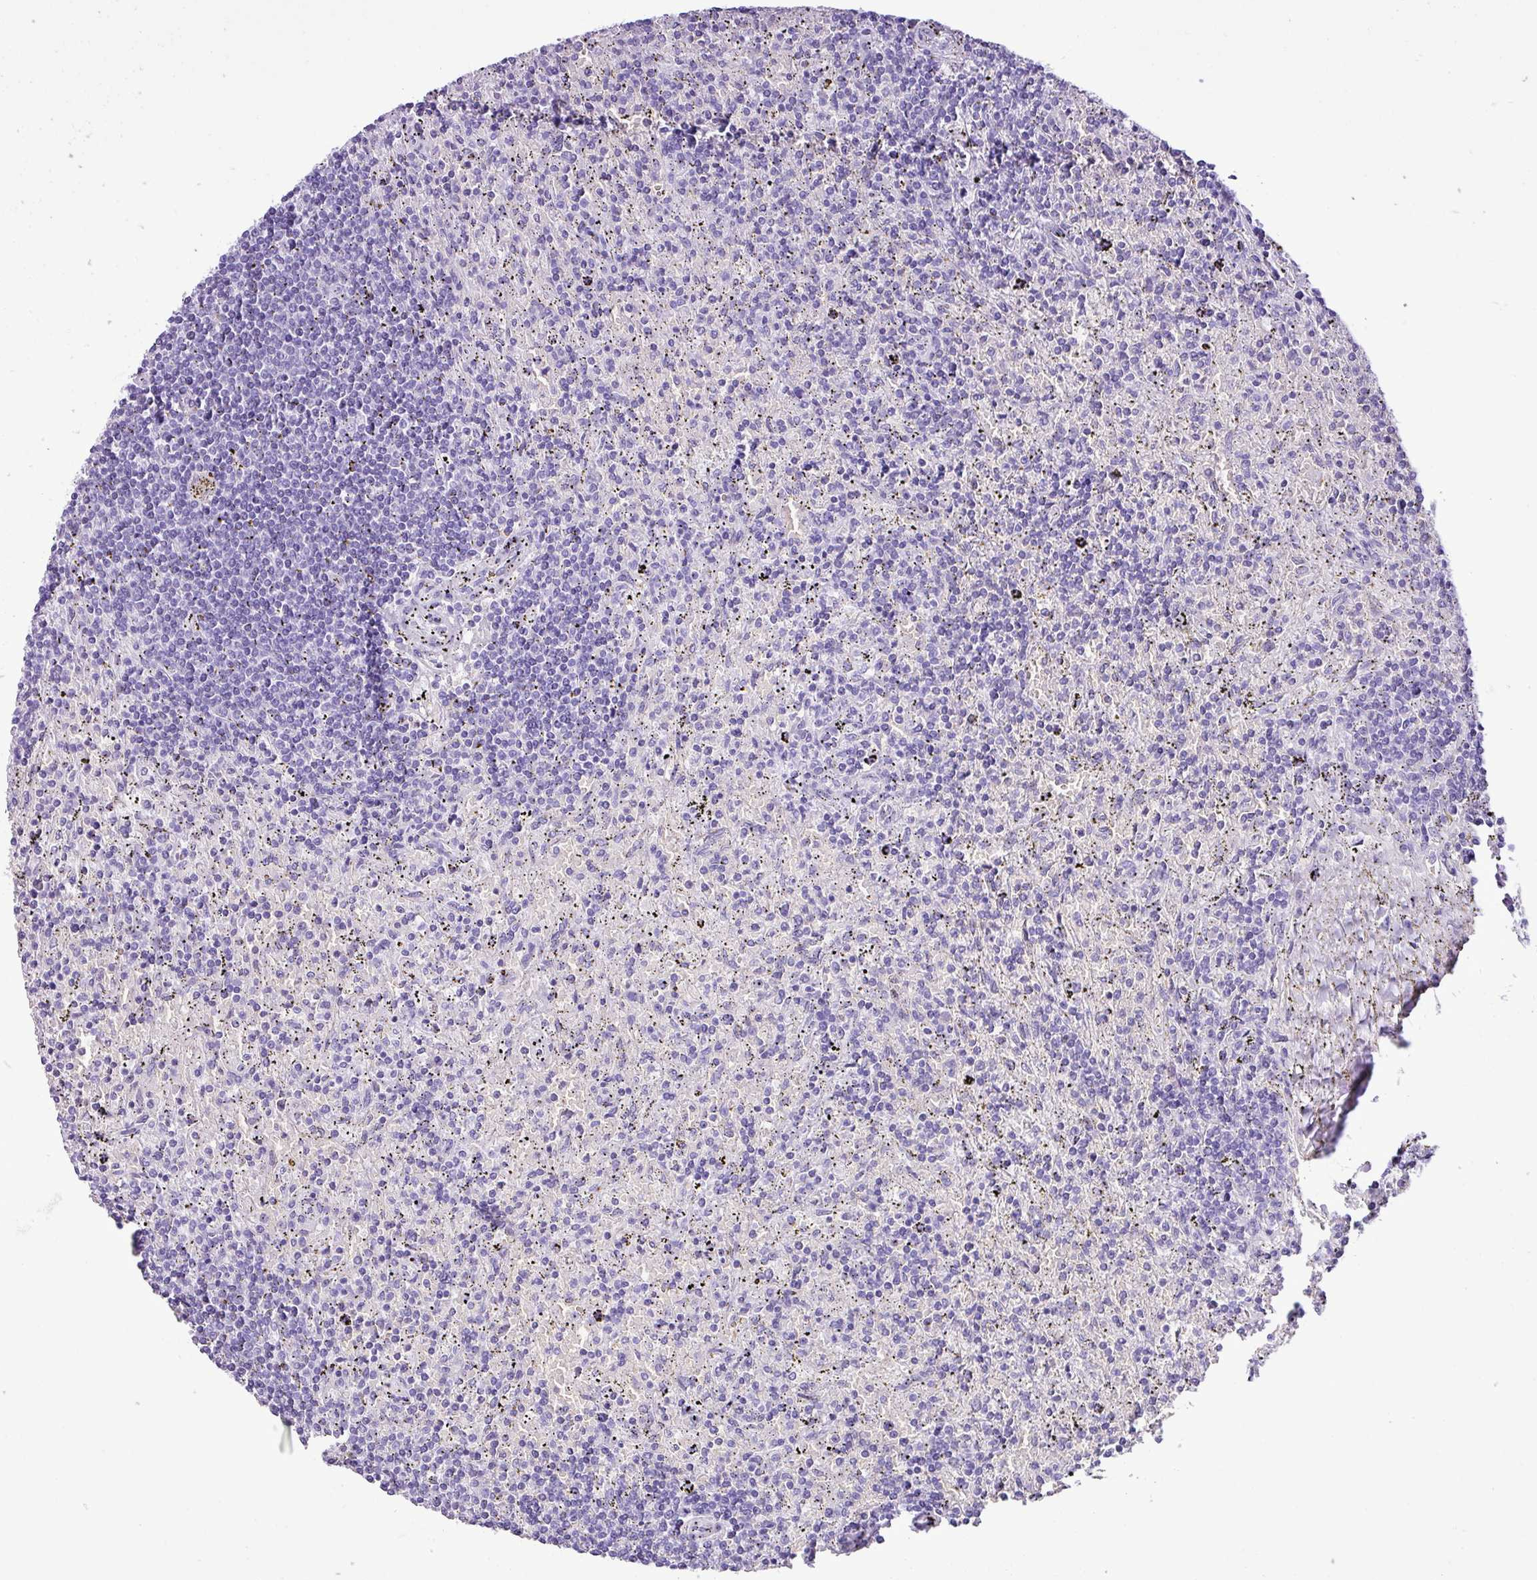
{"staining": {"intensity": "negative", "quantity": "none", "location": "none"}, "tissue": "lymphoma", "cell_type": "Tumor cells", "image_type": "cancer", "snomed": [{"axis": "morphology", "description": "Malignant lymphoma, non-Hodgkin's type, Low grade"}, {"axis": "topography", "description": "Spleen"}], "caption": "Immunohistochemistry (IHC) of malignant lymphoma, non-Hodgkin's type (low-grade) reveals no expression in tumor cells.", "gene": "ZSCAN5A", "patient": {"sex": "male", "age": 76}}